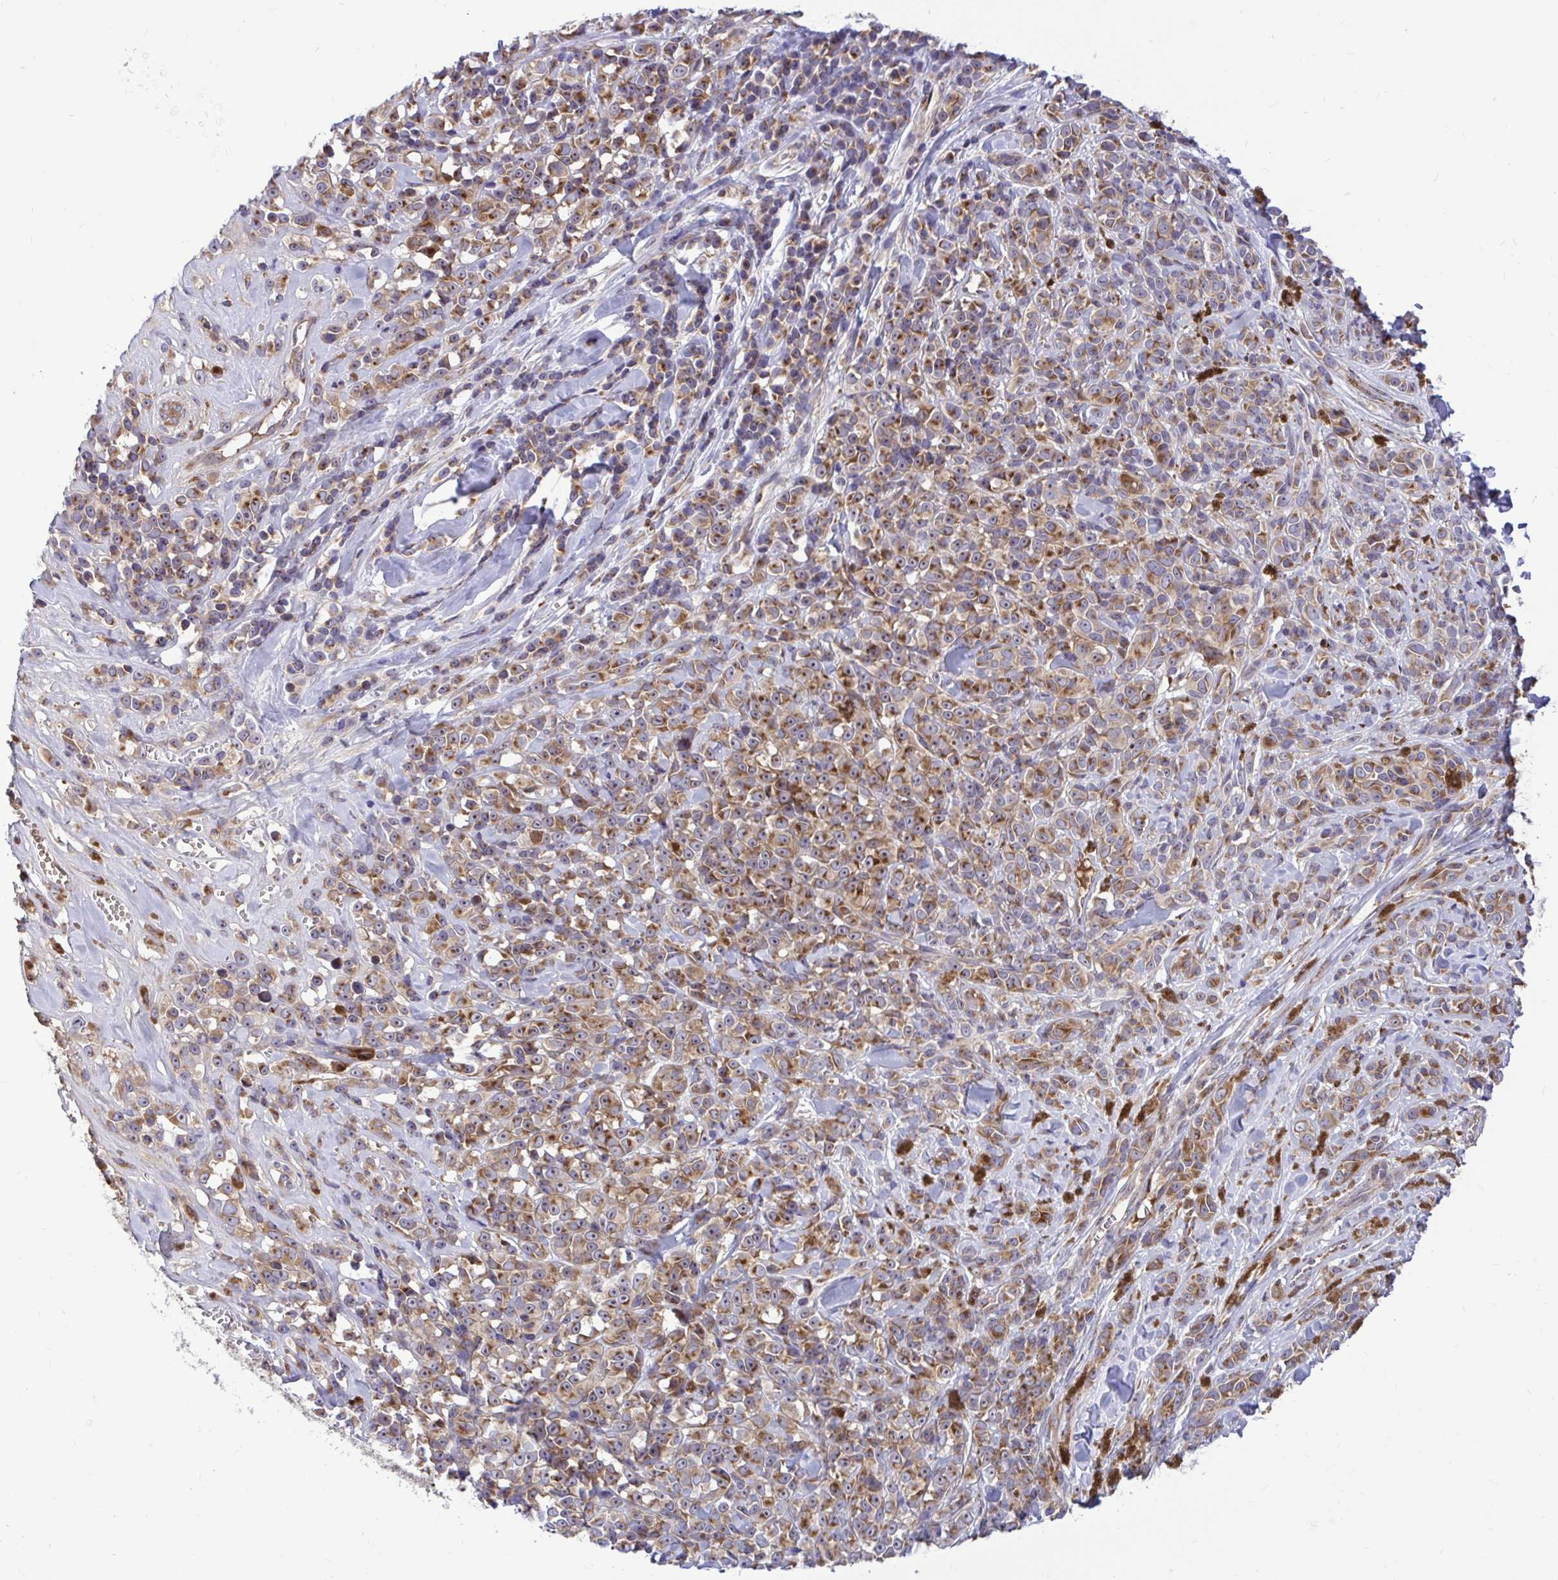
{"staining": {"intensity": "moderate", "quantity": ">75%", "location": "cytoplasmic/membranous"}, "tissue": "melanoma", "cell_type": "Tumor cells", "image_type": "cancer", "snomed": [{"axis": "morphology", "description": "Malignant melanoma, NOS"}, {"axis": "topography", "description": "Skin"}], "caption": "Immunohistochemistry histopathology image of neoplastic tissue: melanoma stained using immunohistochemistry shows medium levels of moderate protein expression localized specifically in the cytoplasmic/membranous of tumor cells, appearing as a cytoplasmic/membranous brown color.", "gene": "VTI1B", "patient": {"sex": "male", "age": 85}}